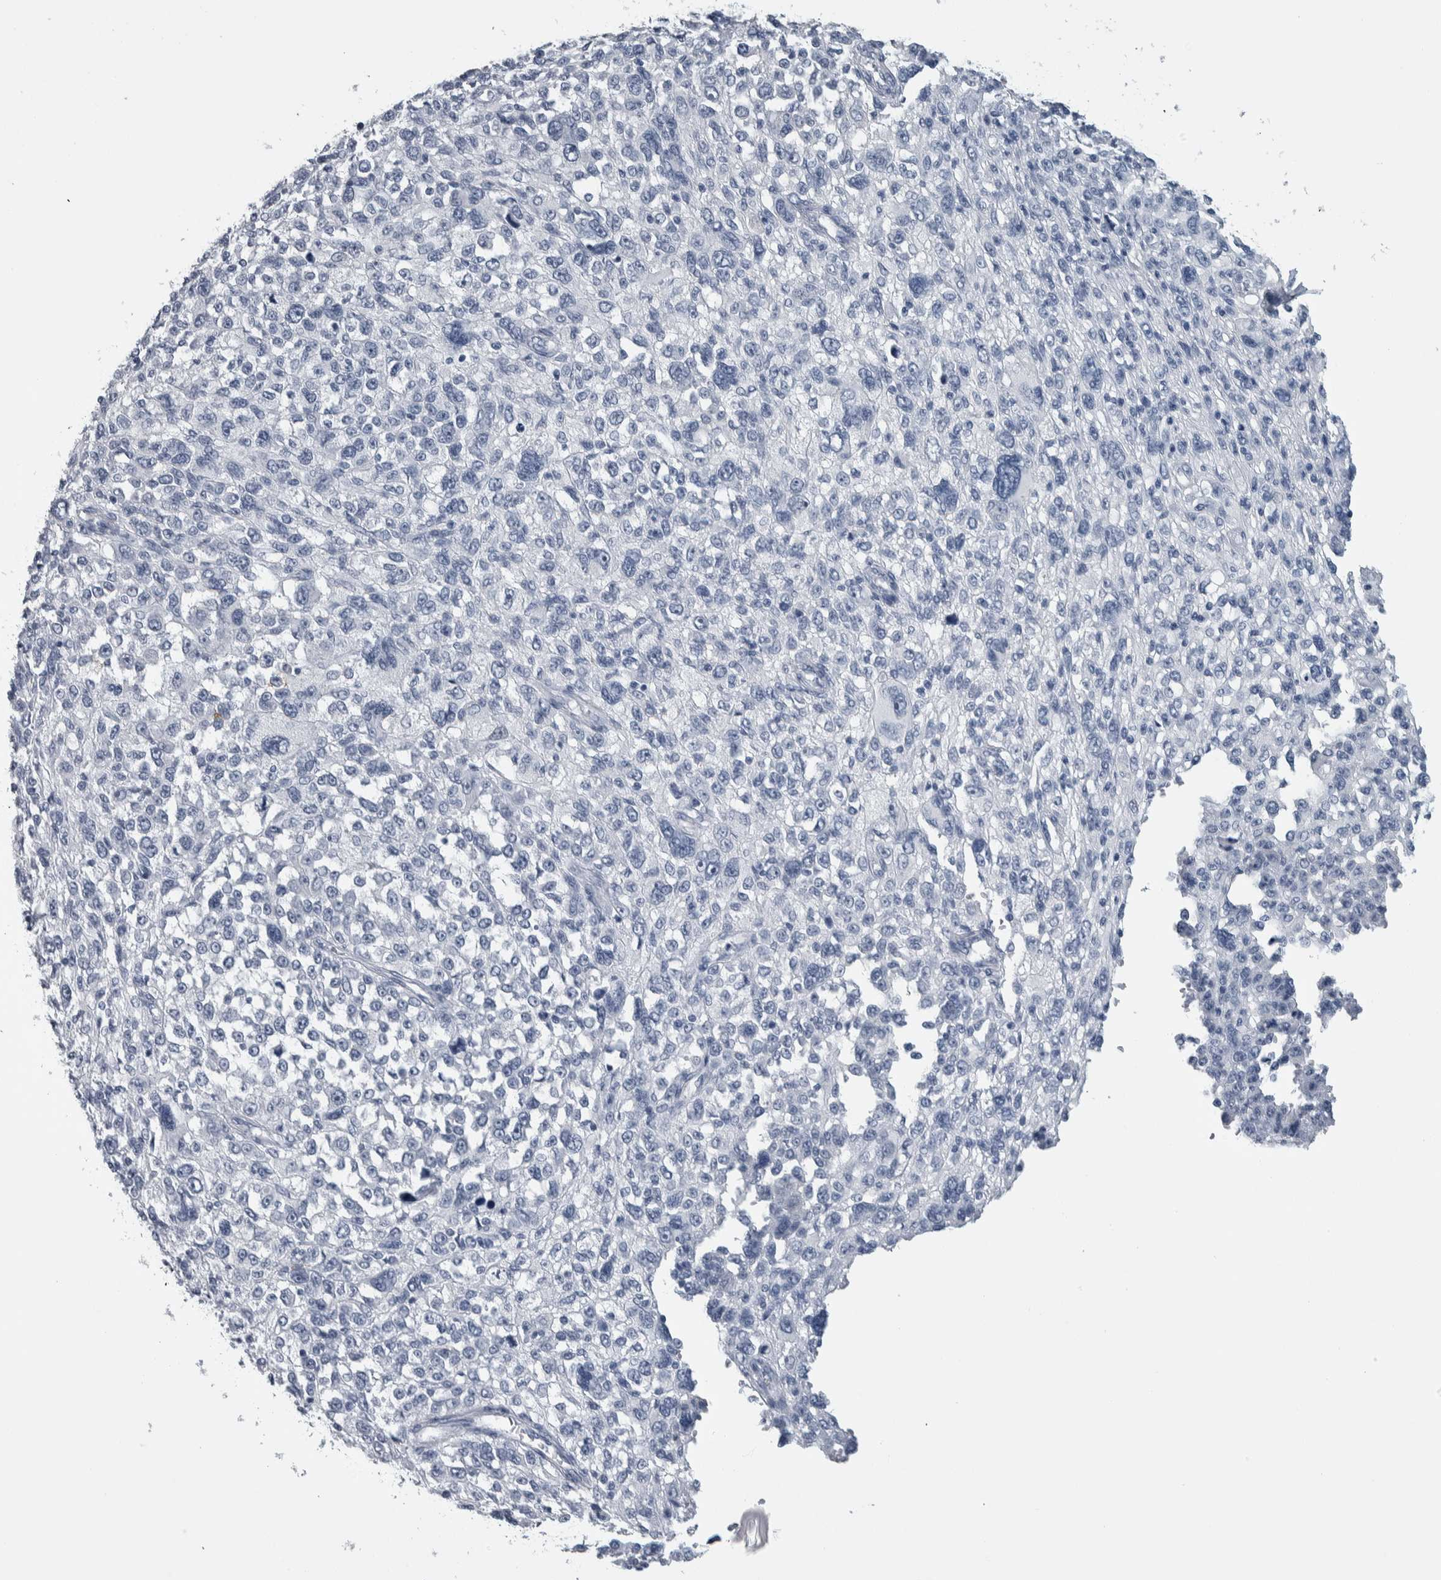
{"staining": {"intensity": "negative", "quantity": "none", "location": "none"}, "tissue": "melanoma", "cell_type": "Tumor cells", "image_type": "cancer", "snomed": [{"axis": "morphology", "description": "Malignant melanoma, NOS"}, {"axis": "topography", "description": "Skin"}], "caption": "Human melanoma stained for a protein using immunohistochemistry demonstrates no staining in tumor cells.", "gene": "CDH17", "patient": {"sex": "female", "age": 55}}